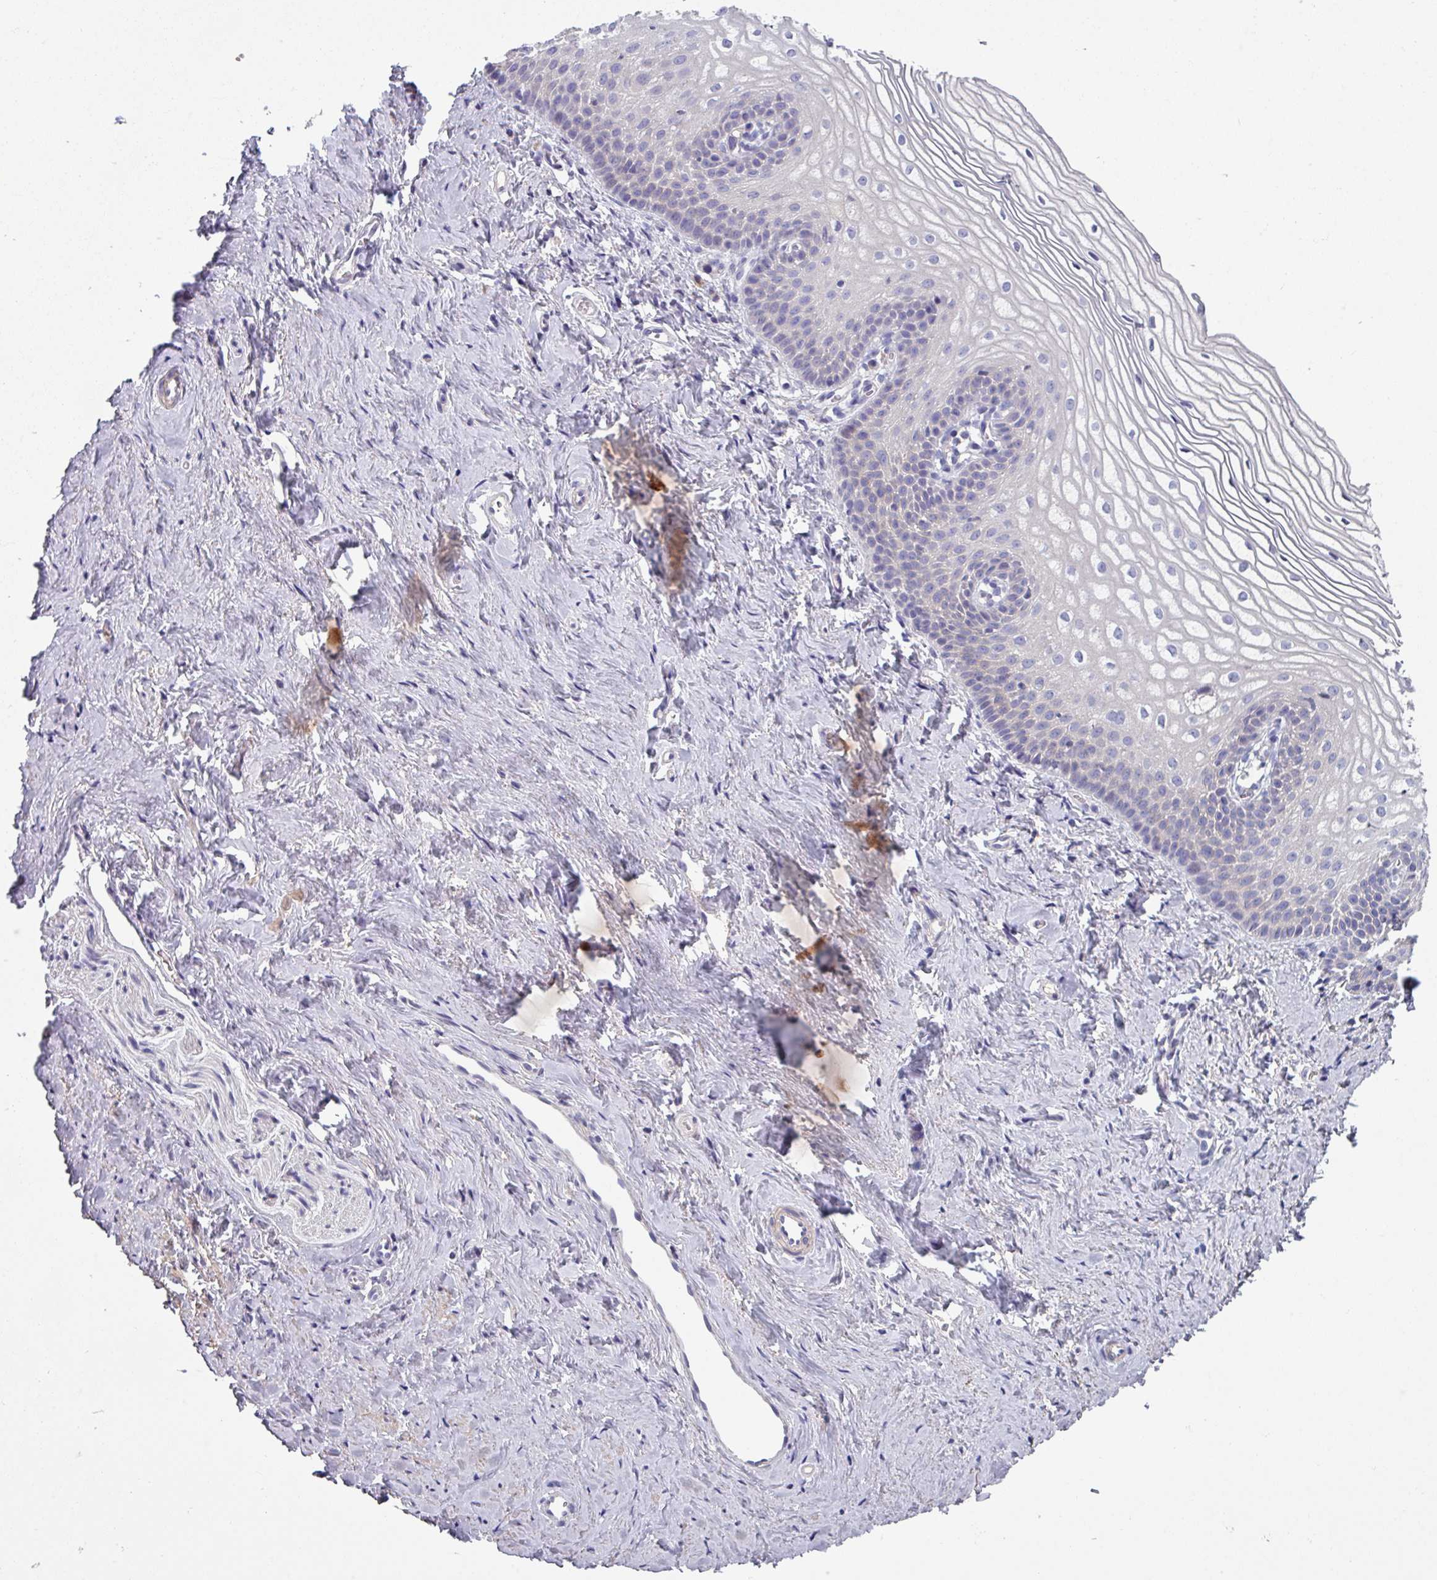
{"staining": {"intensity": "negative", "quantity": "none", "location": "none"}, "tissue": "vagina", "cell_type": "Squamous epithelial cells", "image_type": "normal", "snomed": [{"axis": "morphology", "description": "Normal tissue, NOS"}, {"axis": "topography", "description": "Vagina"}], "caption": "A micrograph of human vagina is negative for staining in squamous epithelial cells. (DAB immunohistochemistry (IHC) visualized using brightfield microscopy, high magnification).", "gene": "TMEM132A", "patient": {"sex": "female", "age": 56}}